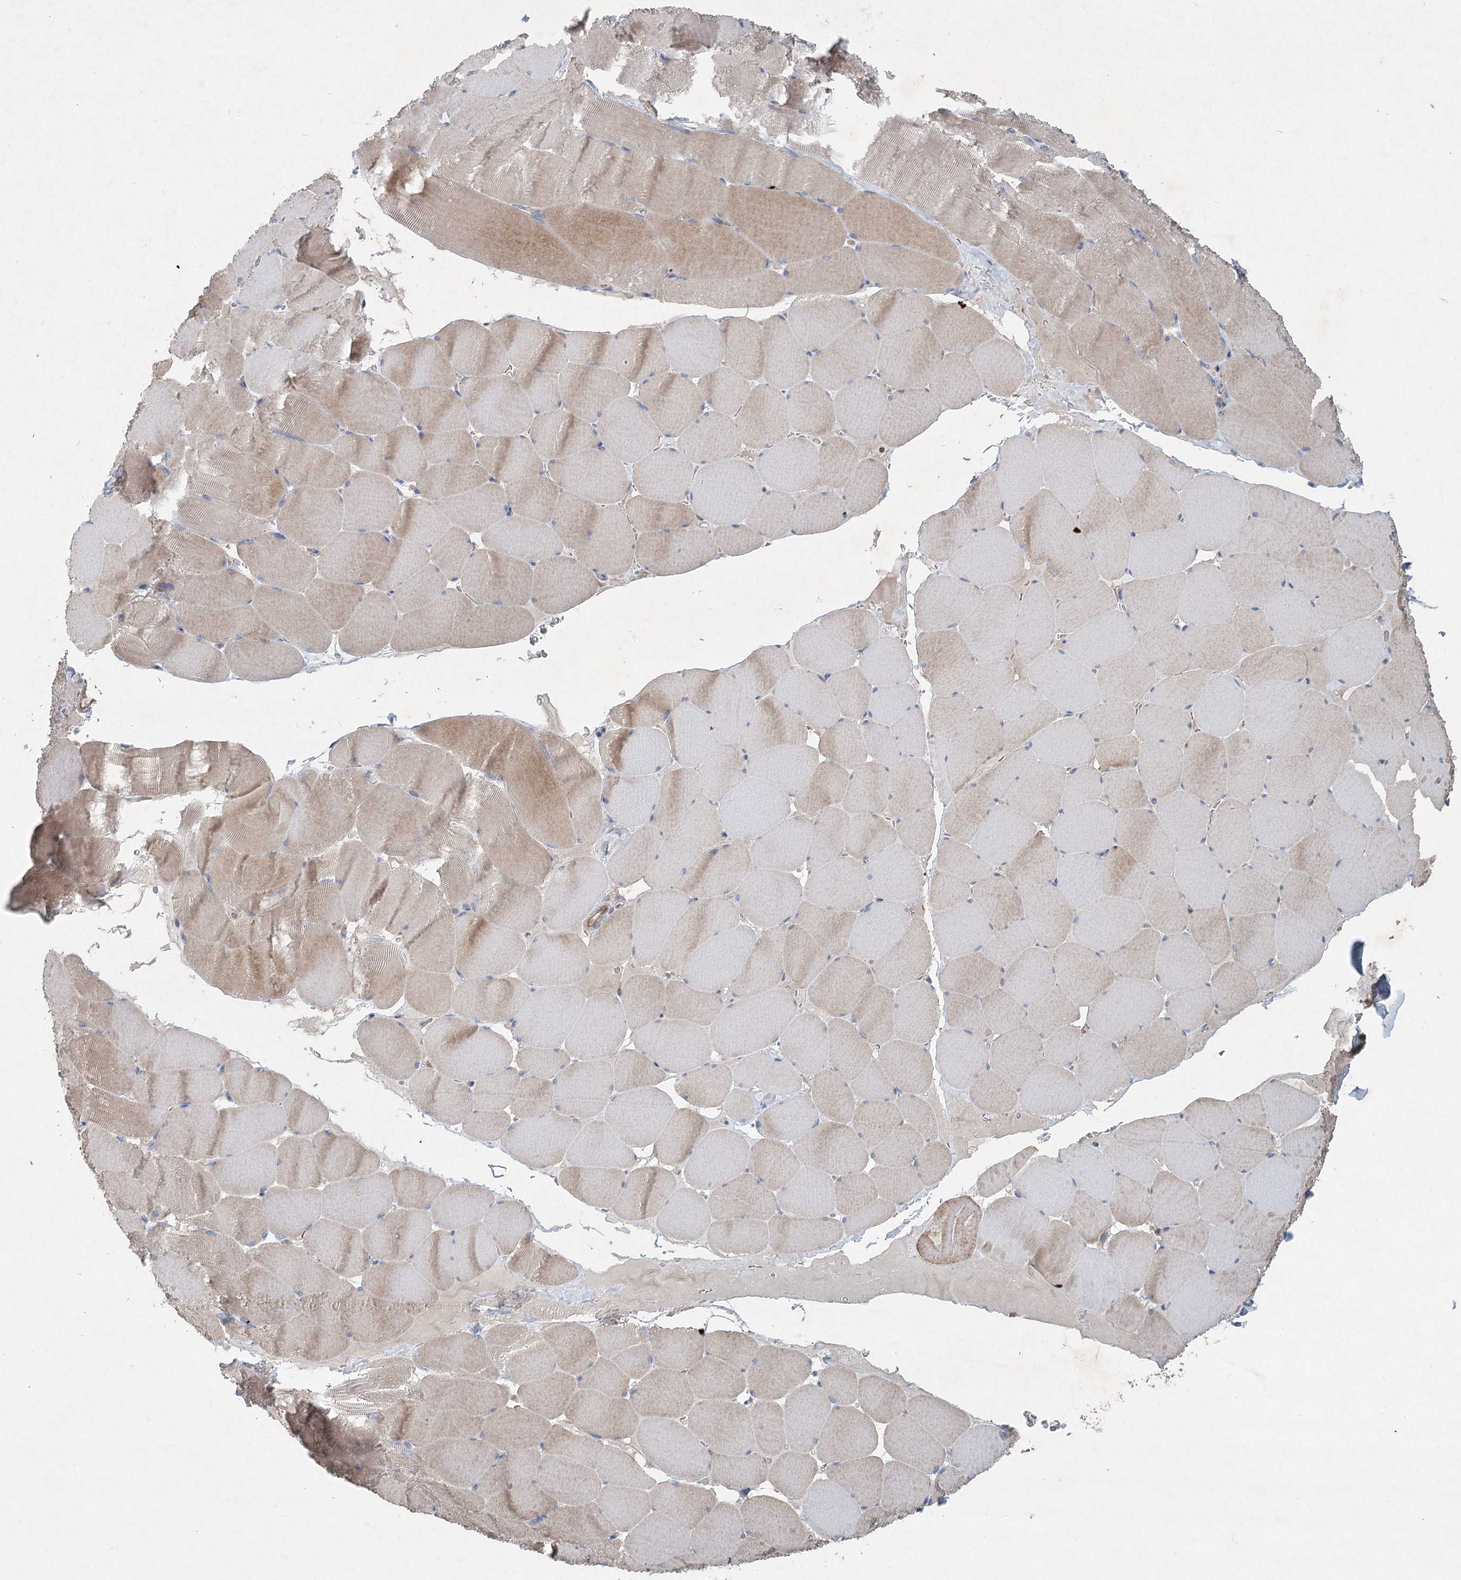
{"staining": {"intensity": "weak", "quantity": "25%-75%", "location": "cytoplasmic/membranous"}, "tissue": "skeletal muscle", "cell_type": "Myocytes", "image_type": "normal", "snomed": [{"axis": "morphology", "description": "Normal tissue, NOS"}, {"axis": "topography", "description": "Skeletal muscle"}], "caption": "Brown immunohistochemical staining in benign skeletal muscle shows weak cytoplasmic/membranous positivity in about 25%-75% of myocytes. (DAB IHC with brightfield microscopy, high magnification).", "gene": "DNMBP", "patient": {"sex": "male", "age": 62}}